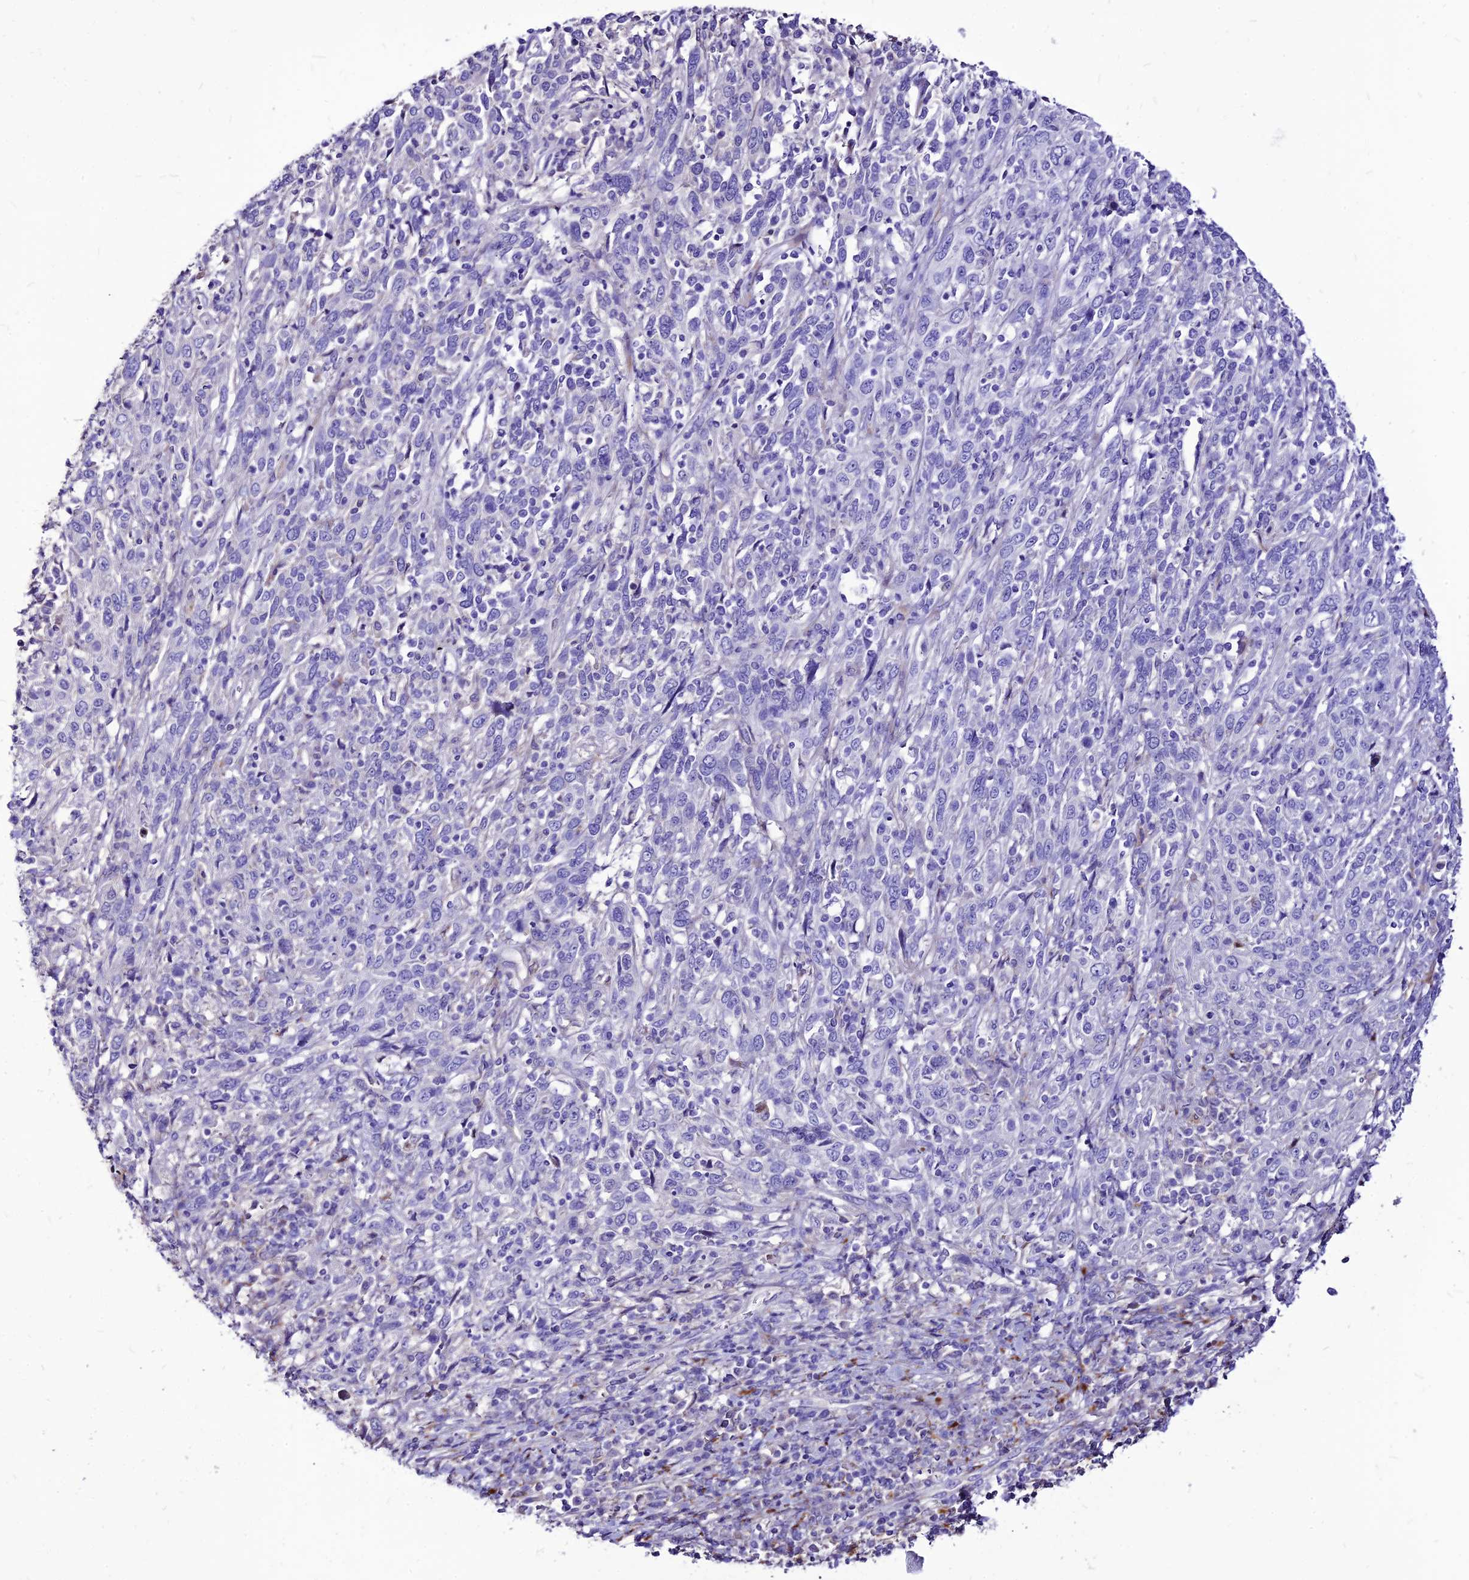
{"staining": {"intensity": "negative", "quantity": "none", "location": "none"}, "tissue": "cervical cancer", "cell_type": "Tumor cells", "image_type": "cancer", "snomed": [{"axis": "morphology", "description": "Squamous cell carcinoma, NOS"}, {"axis": "topography", "description": "Cervix"}], "caption": "Immunohistochemical staining of human cervical cancer displays no significant positivity in tumor cells. Brightfield microscopy of immunohistochemistry stained with DAB (brown) and hematoxylin (blue), captured at high magnification.", "gene": "RIMOC1", "patient": {"sex": "female", "age": 46}}